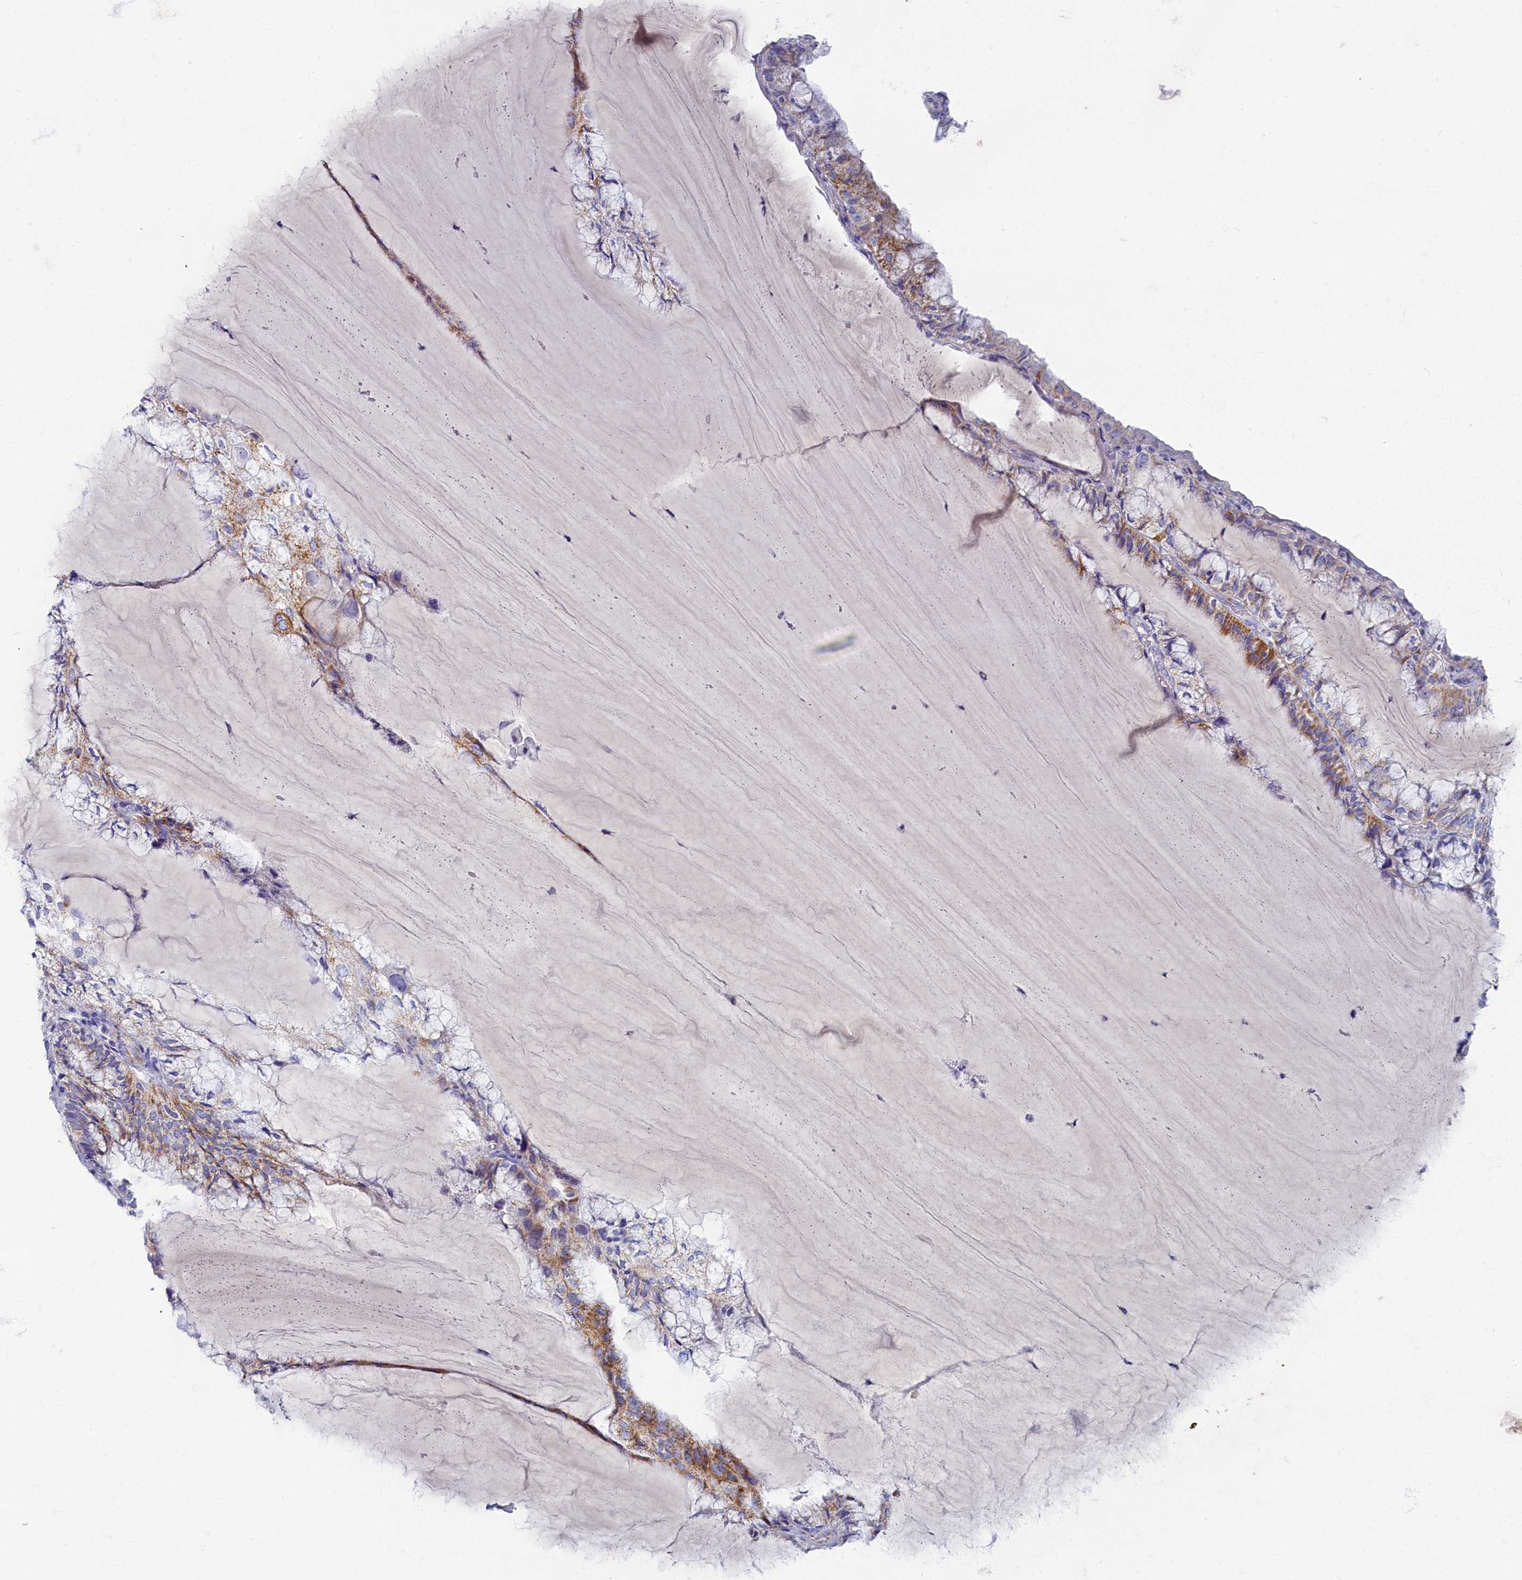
{"staining": {"intensity": "moderate", "quantity": "<25%", "location": "cytoplasmic/membranous"}, "tissue": "endometrial cancer", "cell_type": "Tumor cells", "image_type": "cancer", "snomed": [{"axis": "morphology", "description": "Adenocarcinoma, NOS"}, {"axis": "topography", "description": "Endometrium"}], "caption": "Immunohistochemical staining of human endometrial adenocarcinoma shows low levels of moderate cytoplasmic/membranous protein expression in about <25% of tumor cells.", "gene": "OCIAD2", "patient": {"sex": "female", "age": 81}}